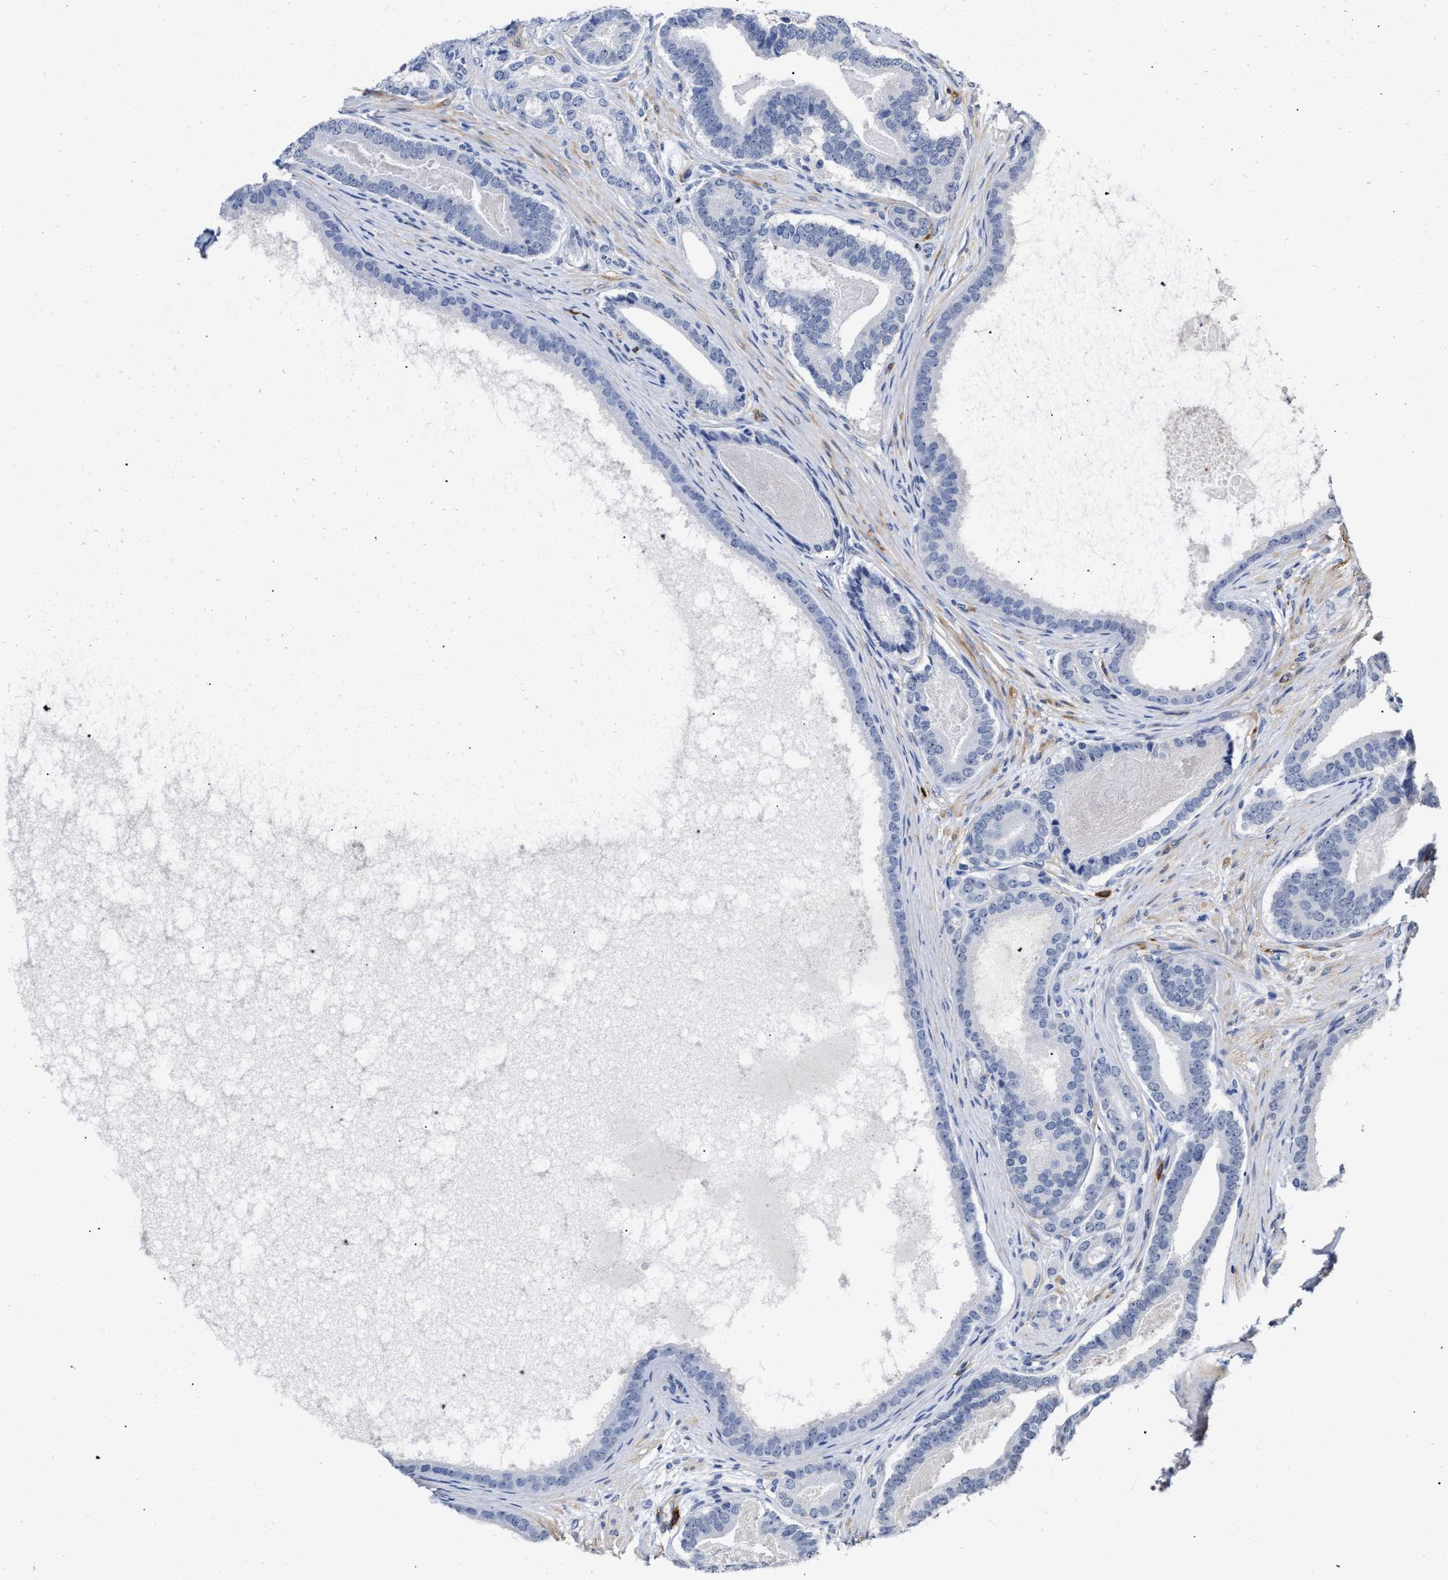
{"staining": {"intensity": "negative", "quantity": "none", "location": "none"}, "tissue": "prostate cancer", "cell_type": "Tumor cells", "image_type": "cancer", "snomed": [{"axis": "morphology", "description": "Adenocarcinoma, High grade"}, {"axis": "topography", "description": "Prostate"}], "caption": "Protein analysis of prostate cancer (adenocarcinoma (high-grade)) displays no significant expression in tumor cells.", "gene": "AHNAK2", "patient": {"sex": "male", "age": 60}}